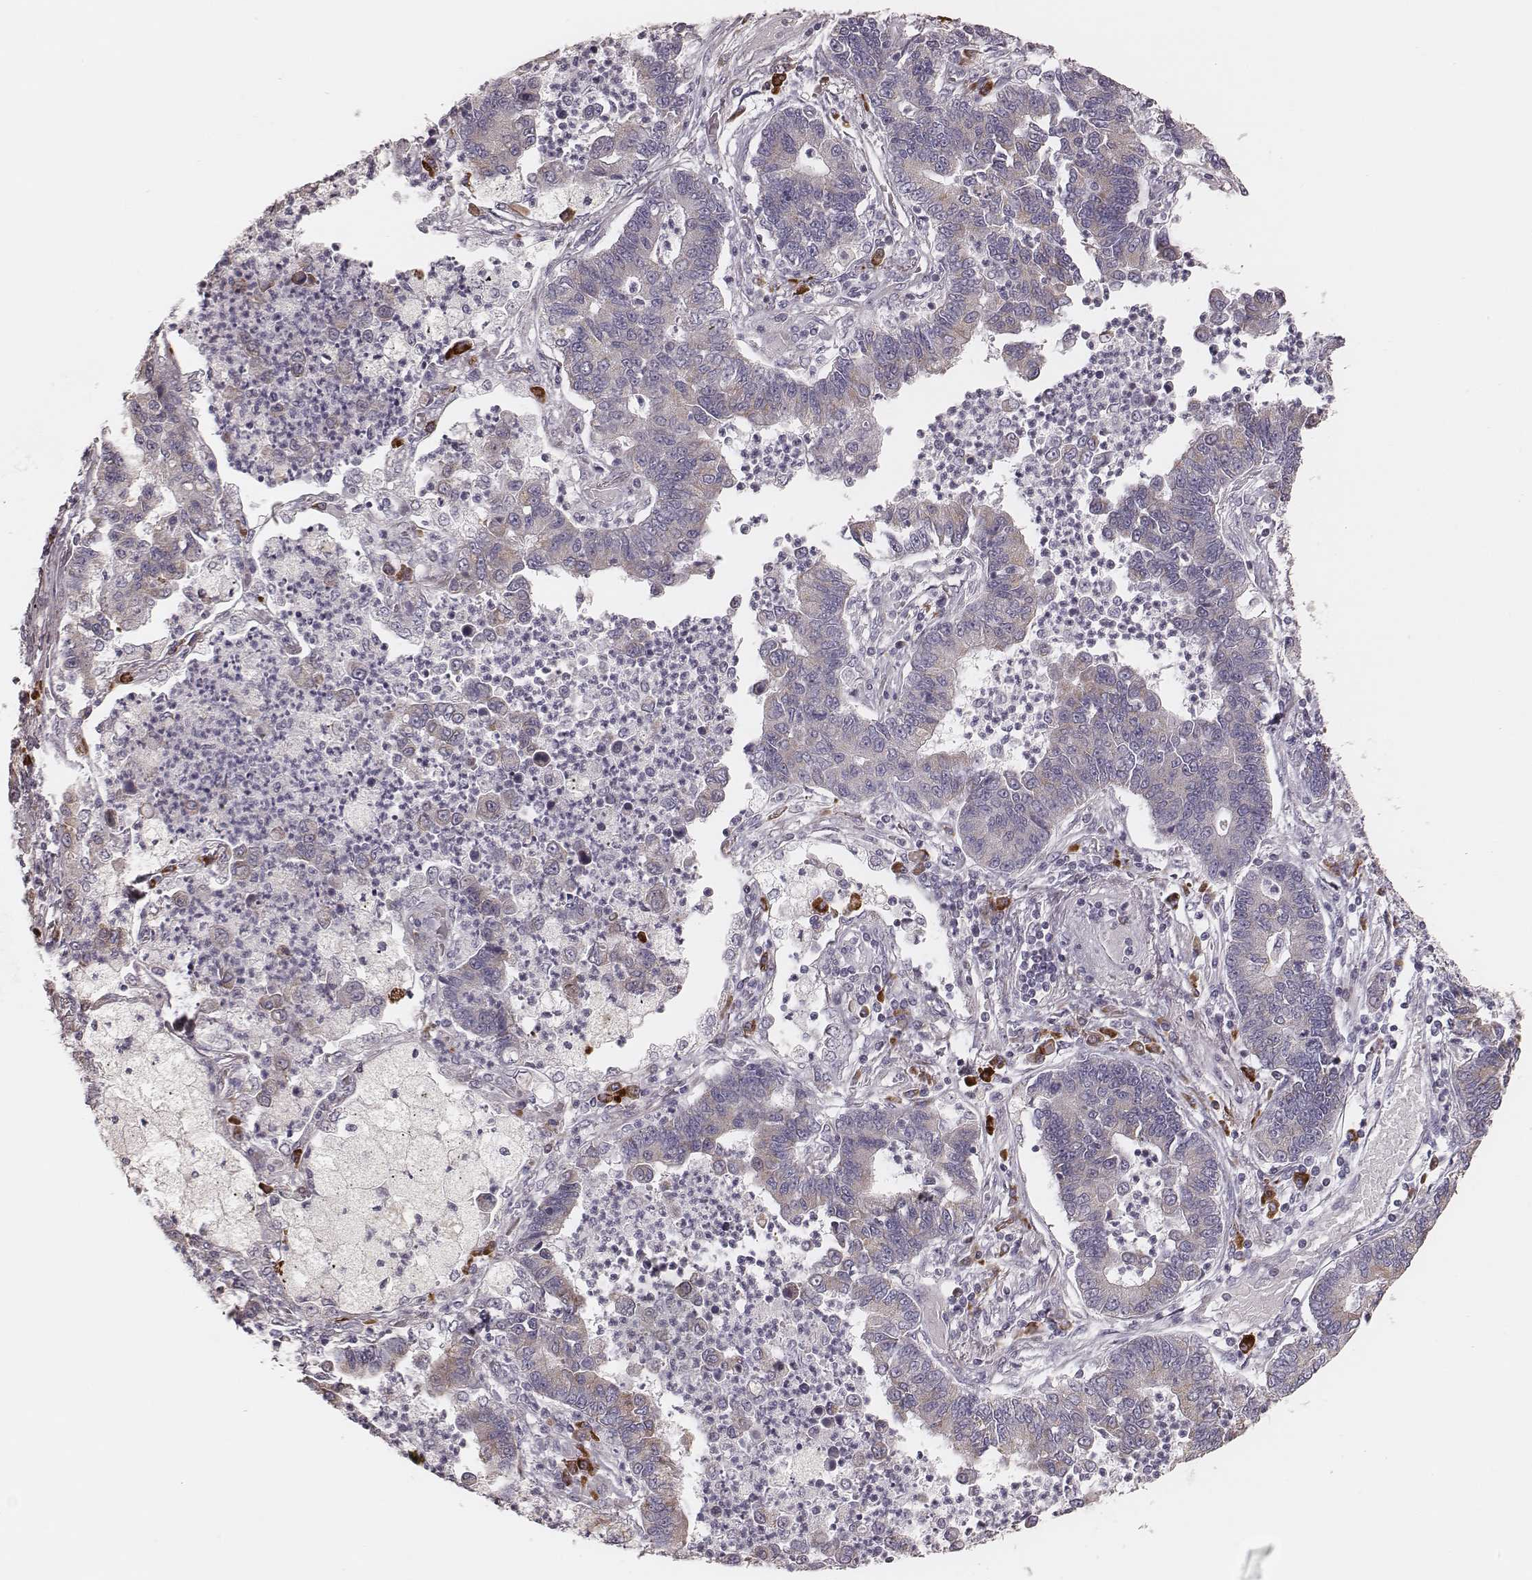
{"staining": {"intensity": "weak", "quantity": ">75%", "location": "cytoplasmic/membranous"}, "tissue": "lung cancer", "cell_type": "Tumor cells", "image_type": "cancer", "snomed": [{"axis": "morphology", "description": "Adenocarcinoma, NOS"}, {"axis": "topography", "description": "Lung"}], "caption": "Tumor cells reveal low levels of weak cytoplasmic/membranous staining in approximately >75% of cells in lung adenocarcinoma.", "gene": "KIF5C", "patient": {"sex": "female", "age": 57}}